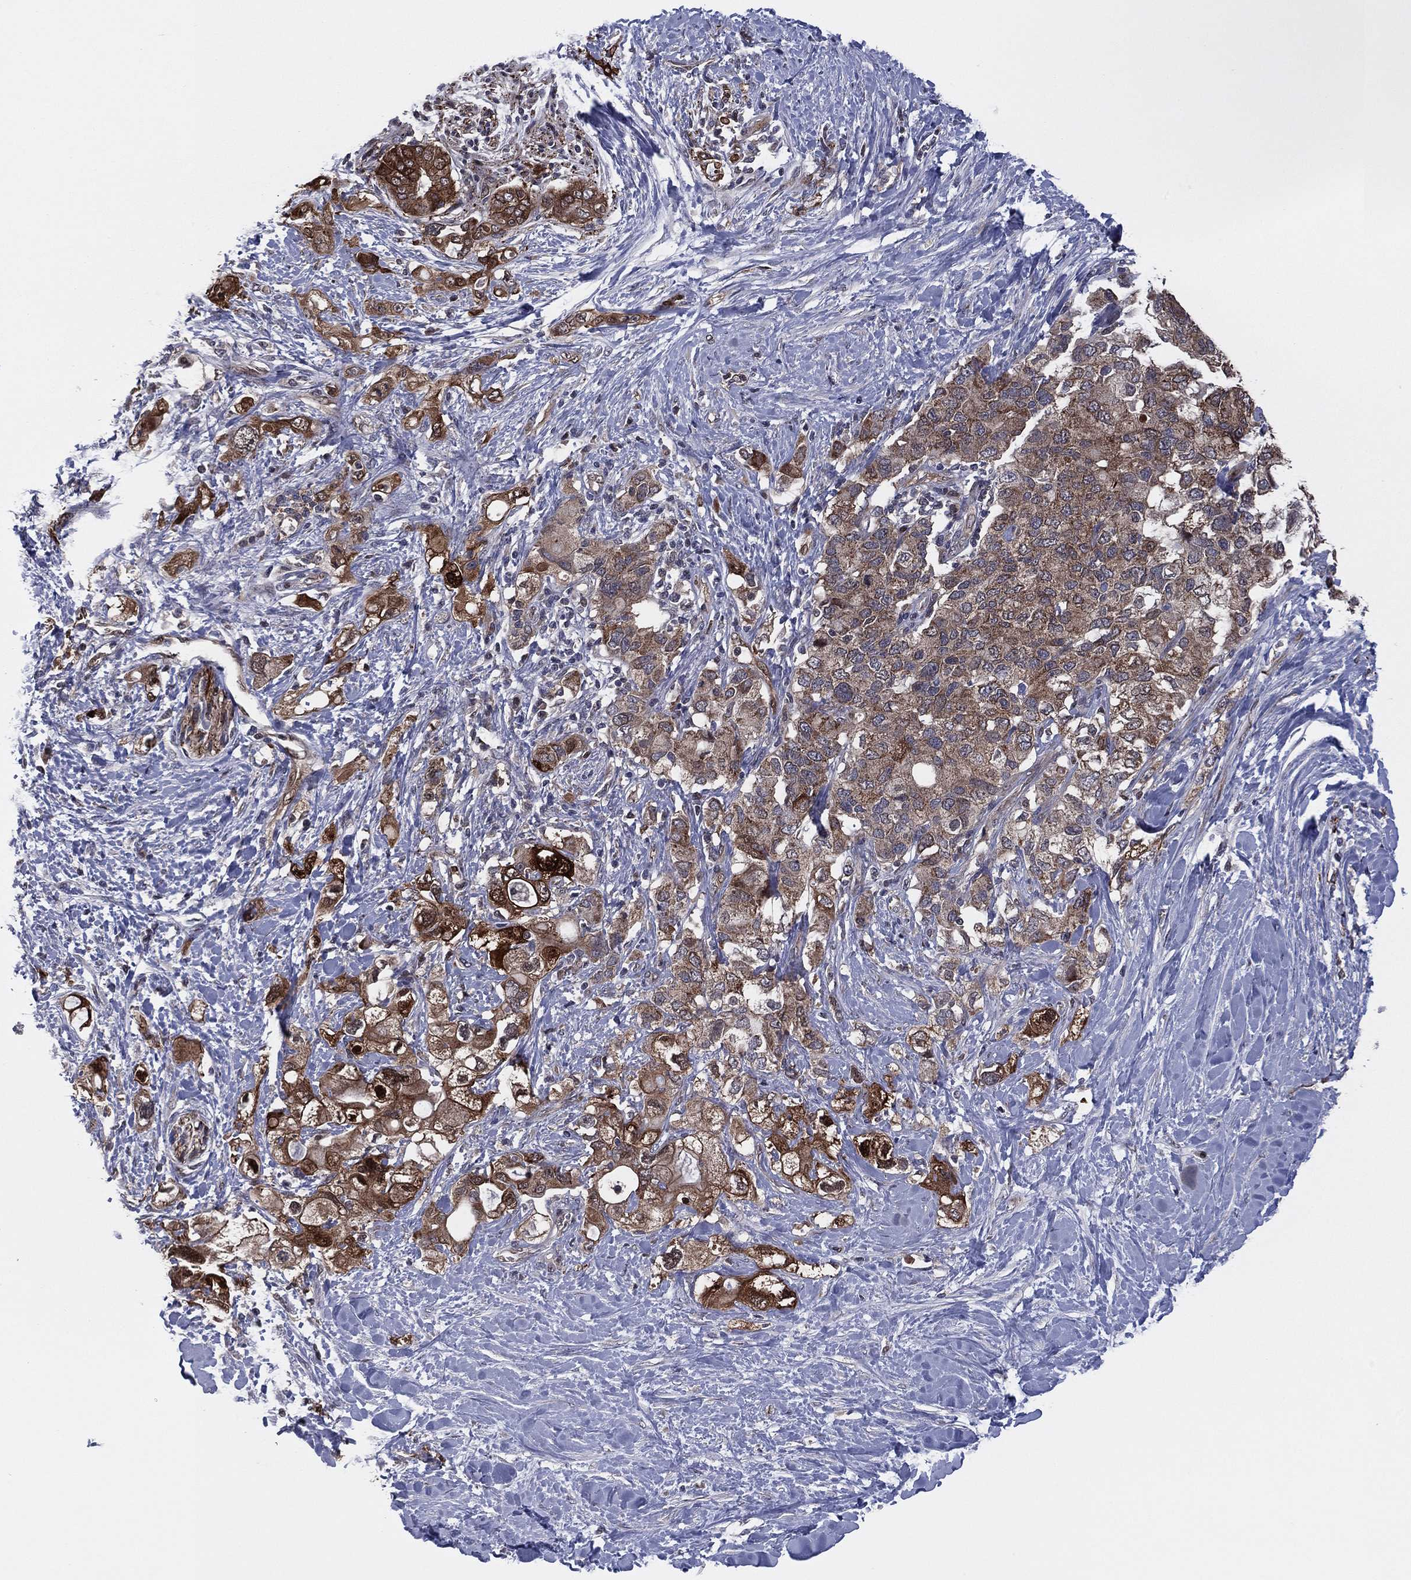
{"staining": {"intensity": "moderate", "quantity": ">75%", "location": "cytoplasmic/membranous"}, "tissue": "pancreatic cancer", "cell_type": "Tumor cells", "image_type": "cancer", "snomed": [{"axis": "morphology", "description": "Adenocarcinoma, NOS"}, {"axis": "topography", "description": "Pancreas"}], "caption": "Tumor cells show moderate cytoplasmic/membranous expression in approximately >75% of cells in pancreatic adenocarcinoma.", "gene": "SNCG", "patient": {"sex": "female", "age": 56}}